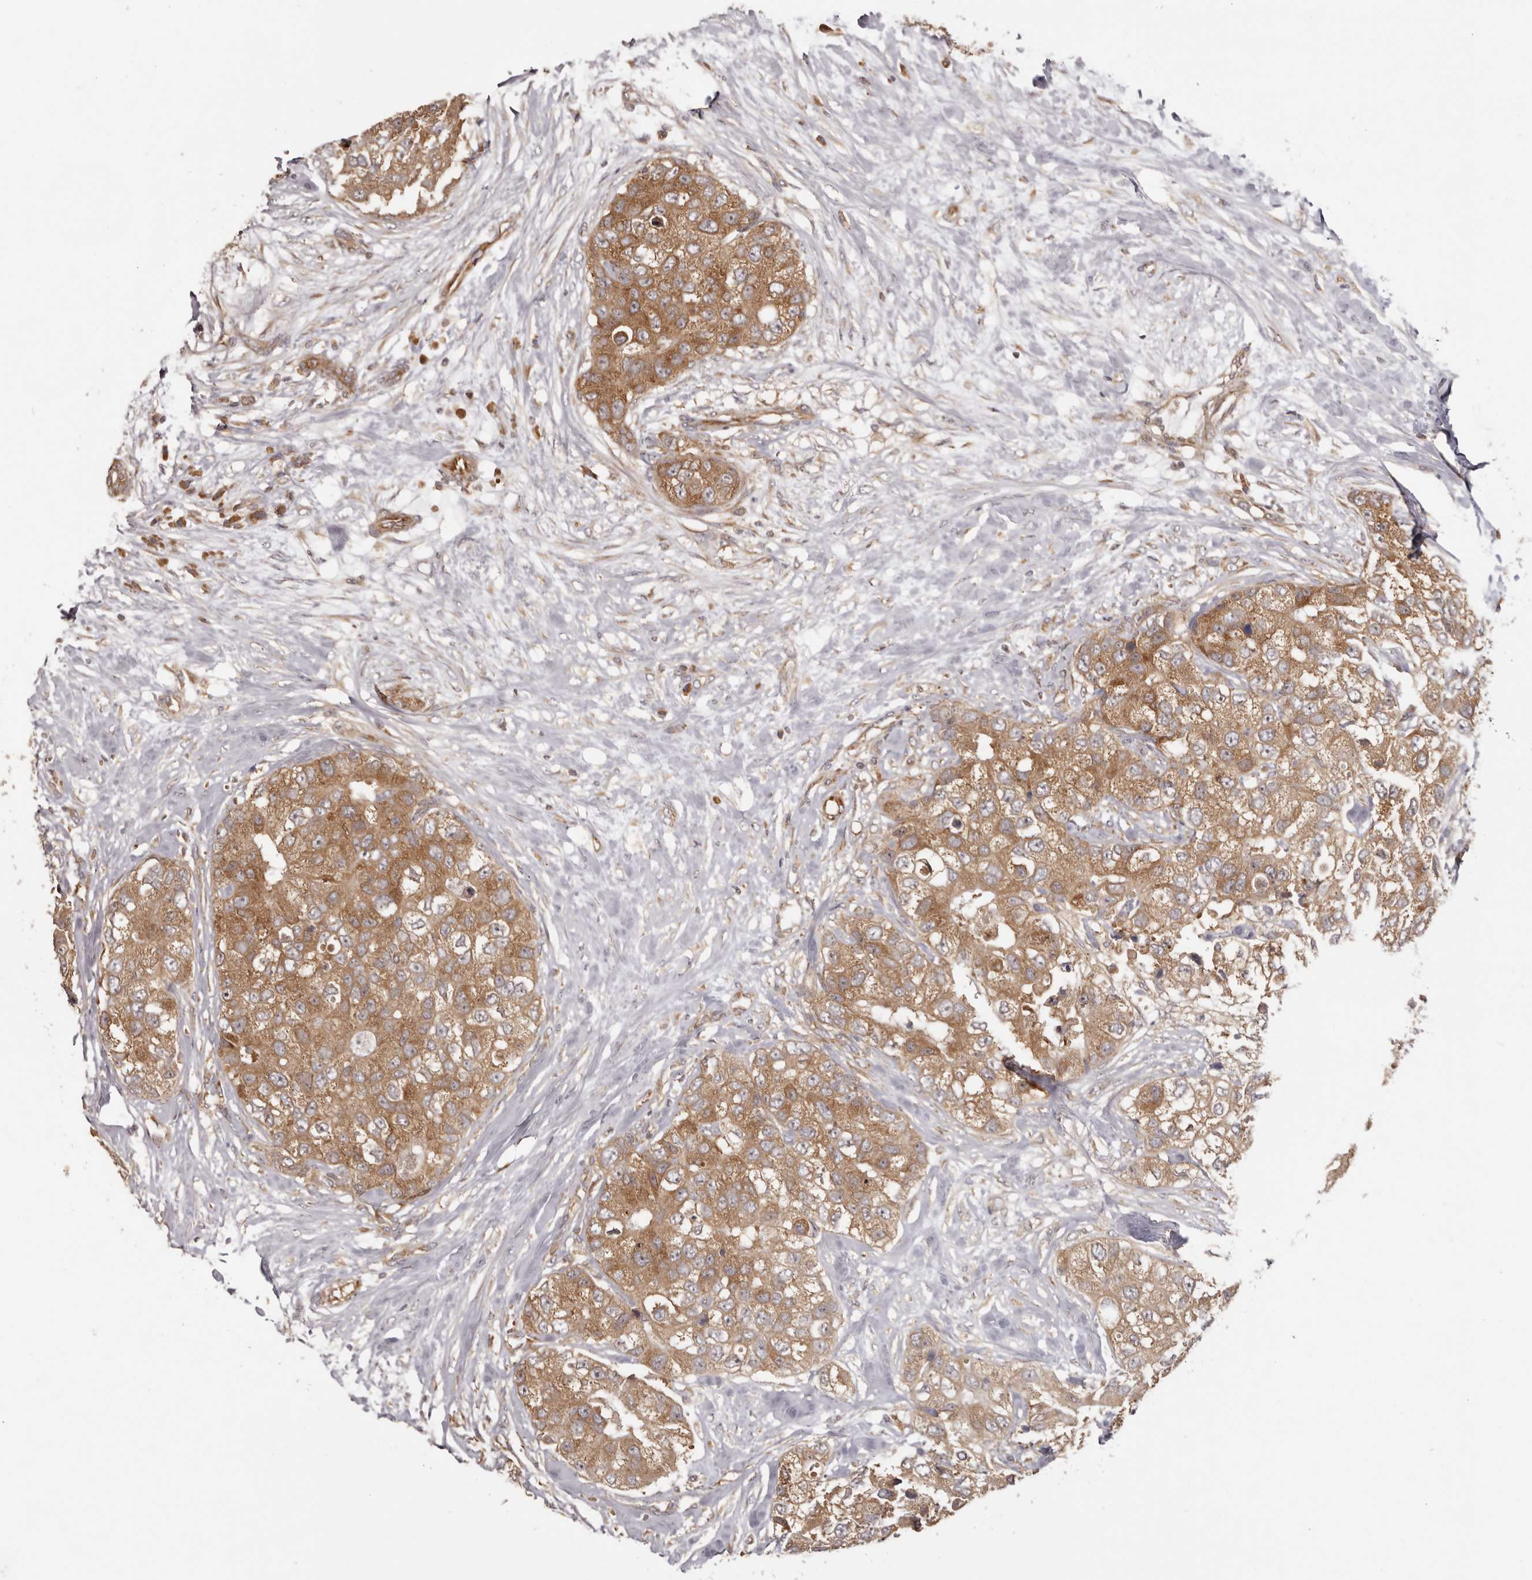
{"staining": {"intensity": "moderate", "quantity": ">75%", "location": "cytoplasmic/membranous"}, "tissue": "breast cancer", "cell_type": "Tumor cells", "image_type": "cancer", "snomed": [{"axis": "morphology", "description": "Duct carcinoma"}, {"axis": "topography", "description": "Breast"}], "caption": "This image shows immunohistochemistry (IHC) staining of breast infiltrating ductal carcinoma, with medium moderate cytoplasmic/membranous expression in approximately >75% of tumor cells.", "gene": "EEF1E1", "patient": {"sex": "female", "age": 62}}